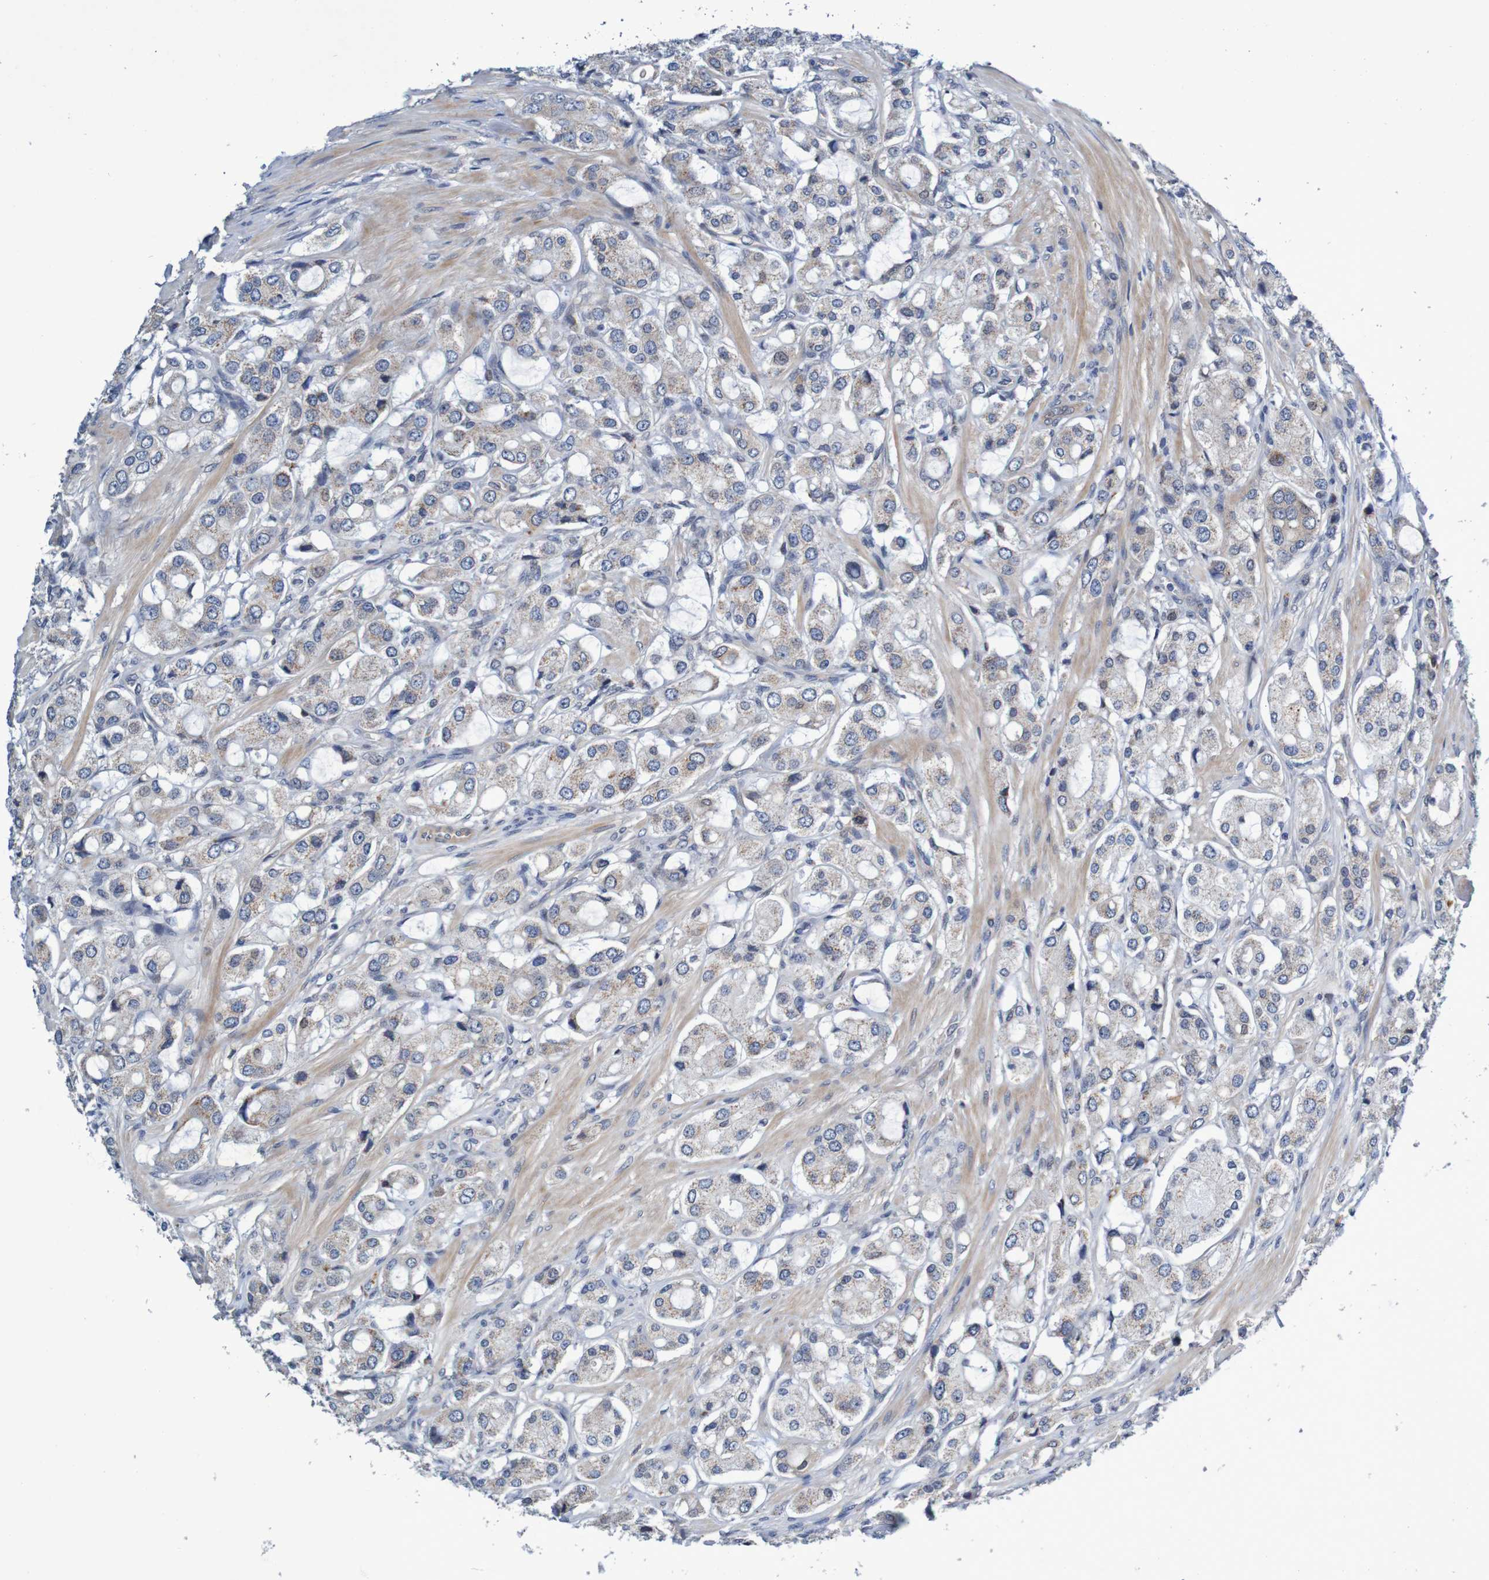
{"staining": {"intensity": "weak", "quantity": "<25%", "location": "cytoplasmic/membranous"}, "tissue": "prostate cancer", "cell_type": "Tumor cells", "image_type": "cancer", "snomed": [{"axis": "morphology", "description": "Adenocarcinoma, High grade"}, {"axis": "topography", "description": "Prostate"}], "caption": "Immunohistochemistry of human prostate cancer (high-grade adenocarcinoma) demonstrates no positivity in tumor cells.", "gene": "CPED1", "patient": {"sex": "male", "age": 65}}